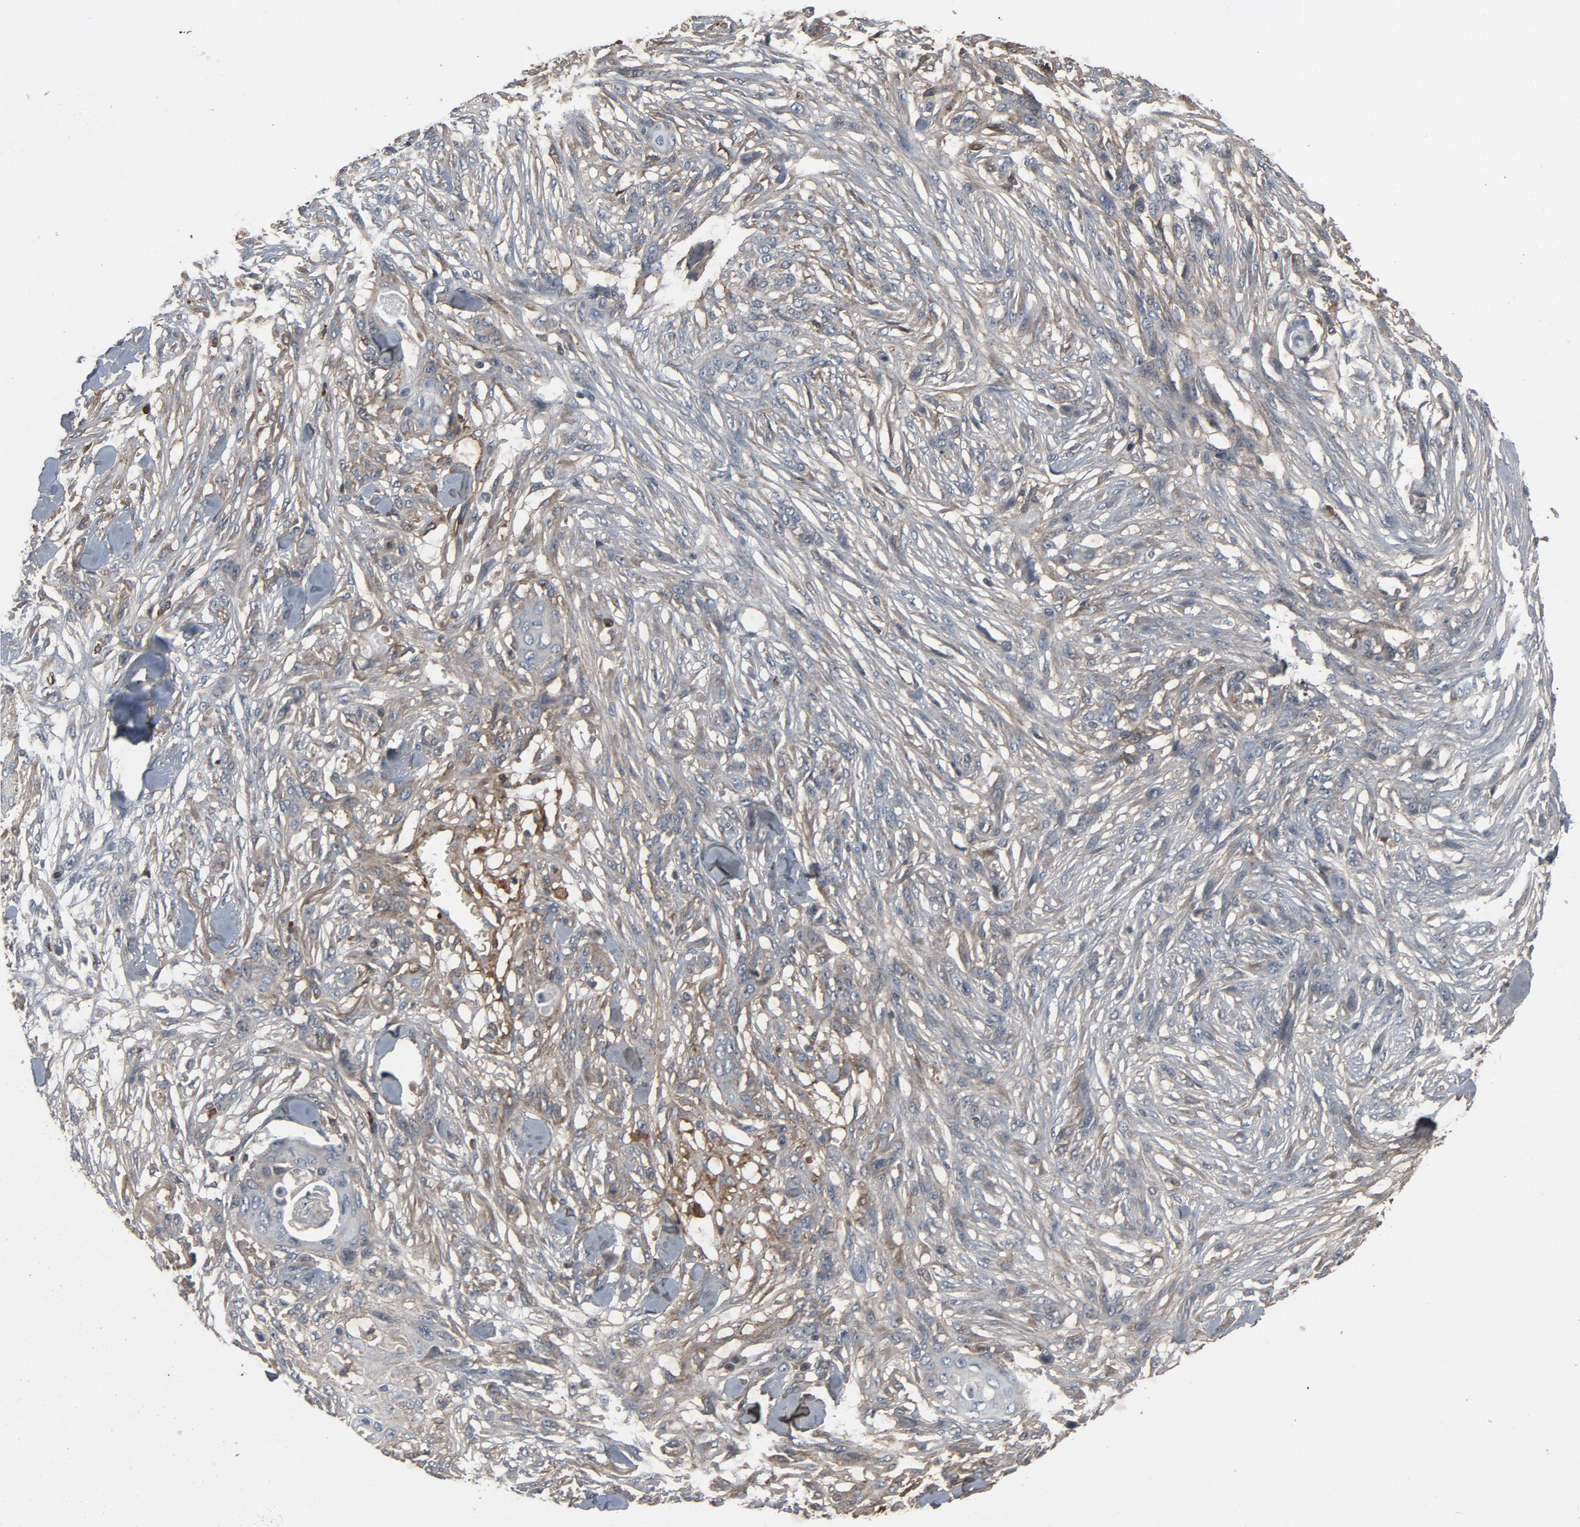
{"staining": {"intensity": "negative", "quantity": "none", "location": "none"}, "tissue": "skin cancer", "cell_type": "Tumor cells", "image_type": "cancer", "snomed": [{"axis": "morphology", "description": "Normal tissue, NOS"}, {"axis": "morphology", "description": "Squamous cell carcinoma, NOS"}, {"axis": "topography", "description": "Skin"}], "caption": "Photomicrograph shows no significant protein staining in tumor cells of skin cancer (squamous cell carcinoma).", "gene": "PDZD4", "patient": {"sex": "female", "age": 59}}